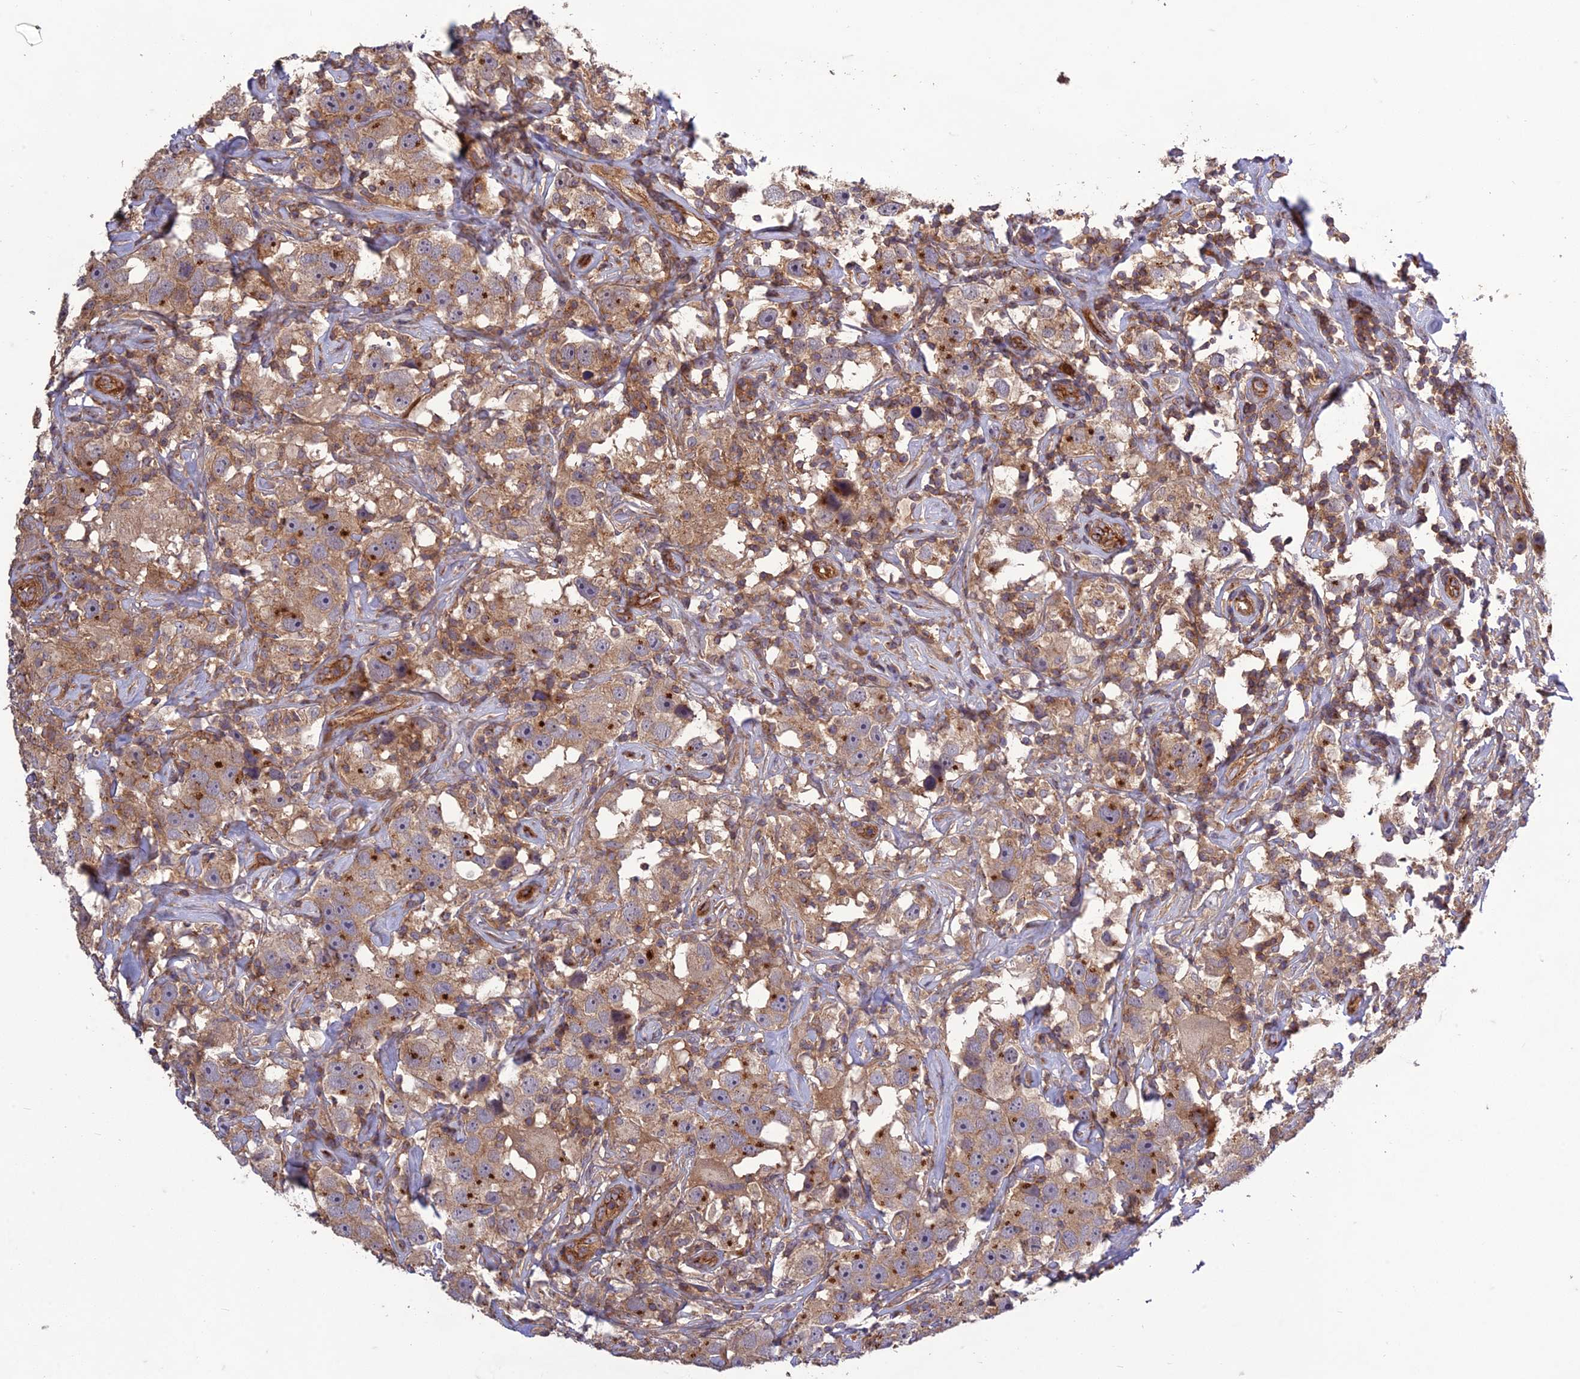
{"staining": {"intensity": "weak", "quantity": ">75%", "location": "cytoplasmic/membranous"}, "tissue": "testis cancer", "cell_type": "Tumor cells", "image_type": "cancer", "snomed": [{"axis": "morphology", "description": "Seminoma, NOS"}, {"axis": "topography", "description": "Testis"}], "caption": "Human testis seminoma stained with a protein marker exhibits weak staining in tumor cells.", "gene": "TMEM131L", "patient": {"sex": "male", "age": 49}}